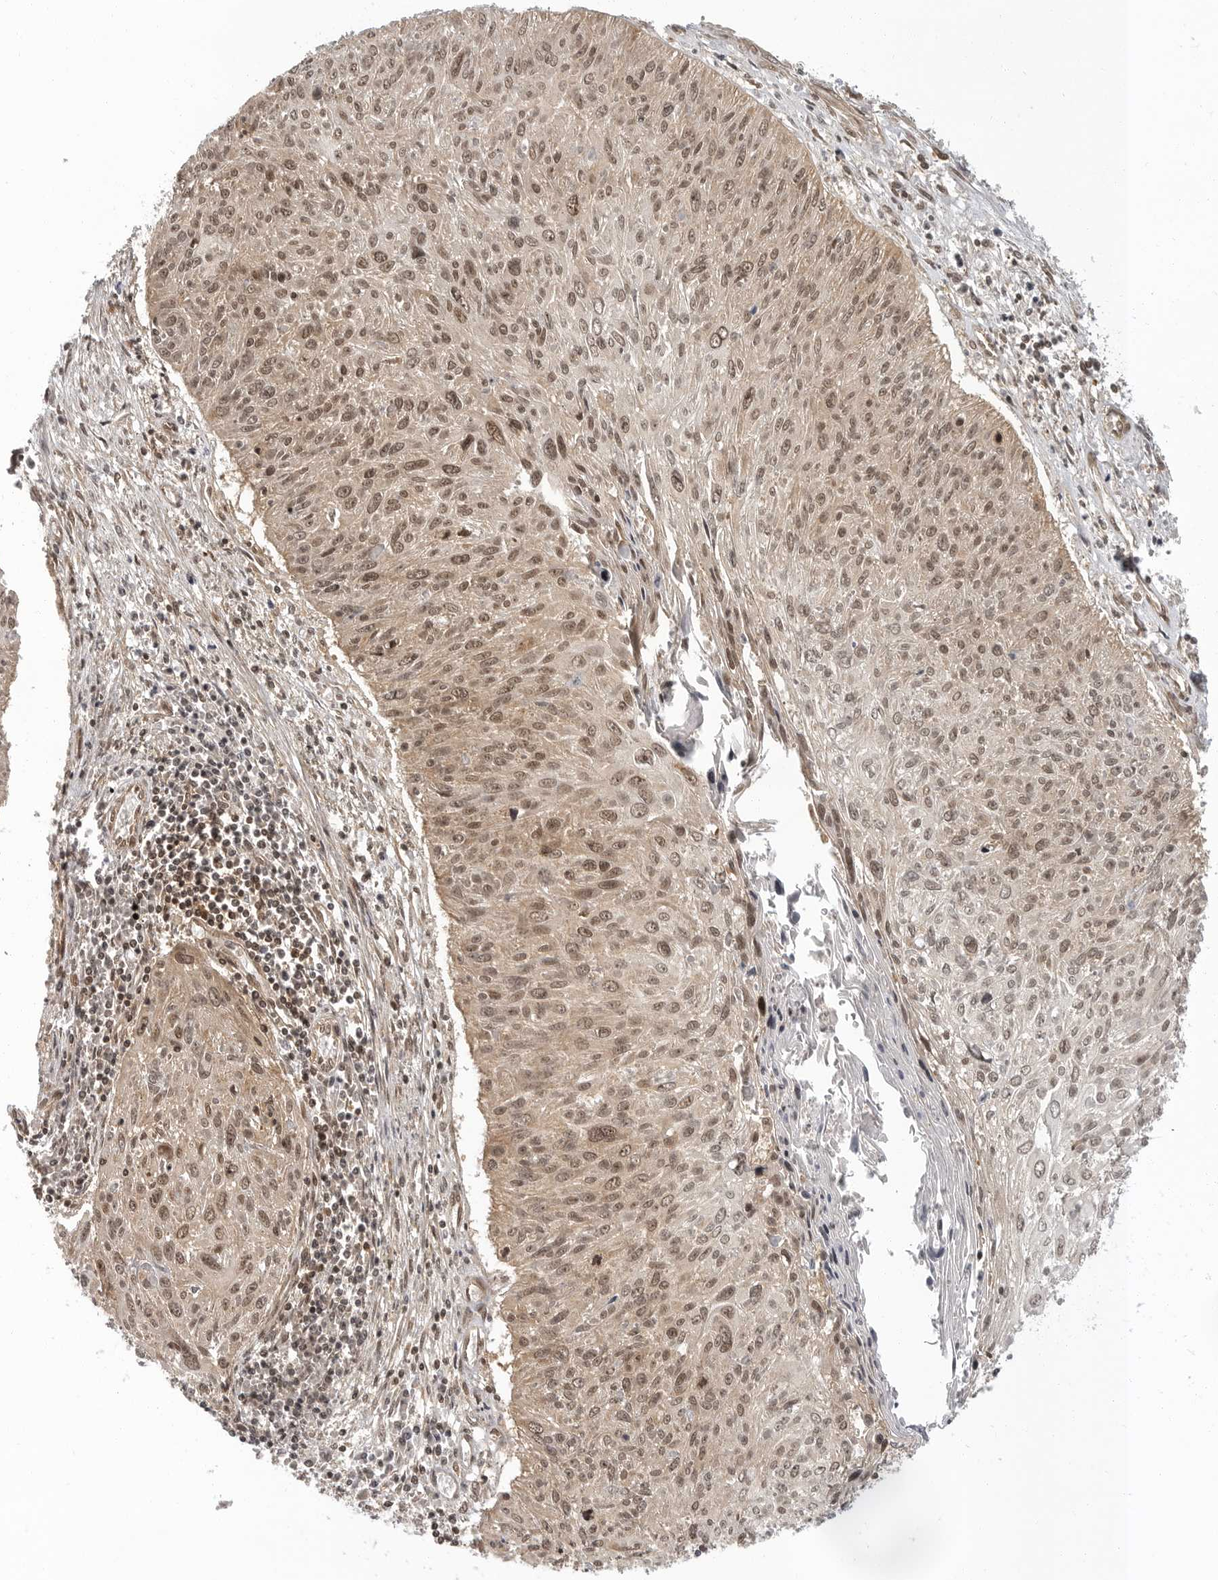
{"staining": {"intensity": "moderate", "quantity": ">75%", "location": "cytoplasmic/membranous,nuclear"}, "tissue": "cervical cancer", "cell_type": "Tumor cells", "image_type": "cancer", "snomed": [{"axis": "morphology", "description": "Squamous cell carcinoma, NOS"}, {"axis": "topography", "description": "Cervix"}], "caption": "Immunohistochemistry staining of squamous cell carcinoma (cervical), which shows medium levels of moderate cytoplasmic/membranous and nuclear positivity in about >75% of tumor cells indicating moderate cytoplasmic/membranous and nuclear protein expression. The staining was performed using DAB (brown) for protein detection and nuclei were counterstained in hematoxylin (blue).", "gene": "SZRD1", "patient": {"sex": "female", "age": 51}}